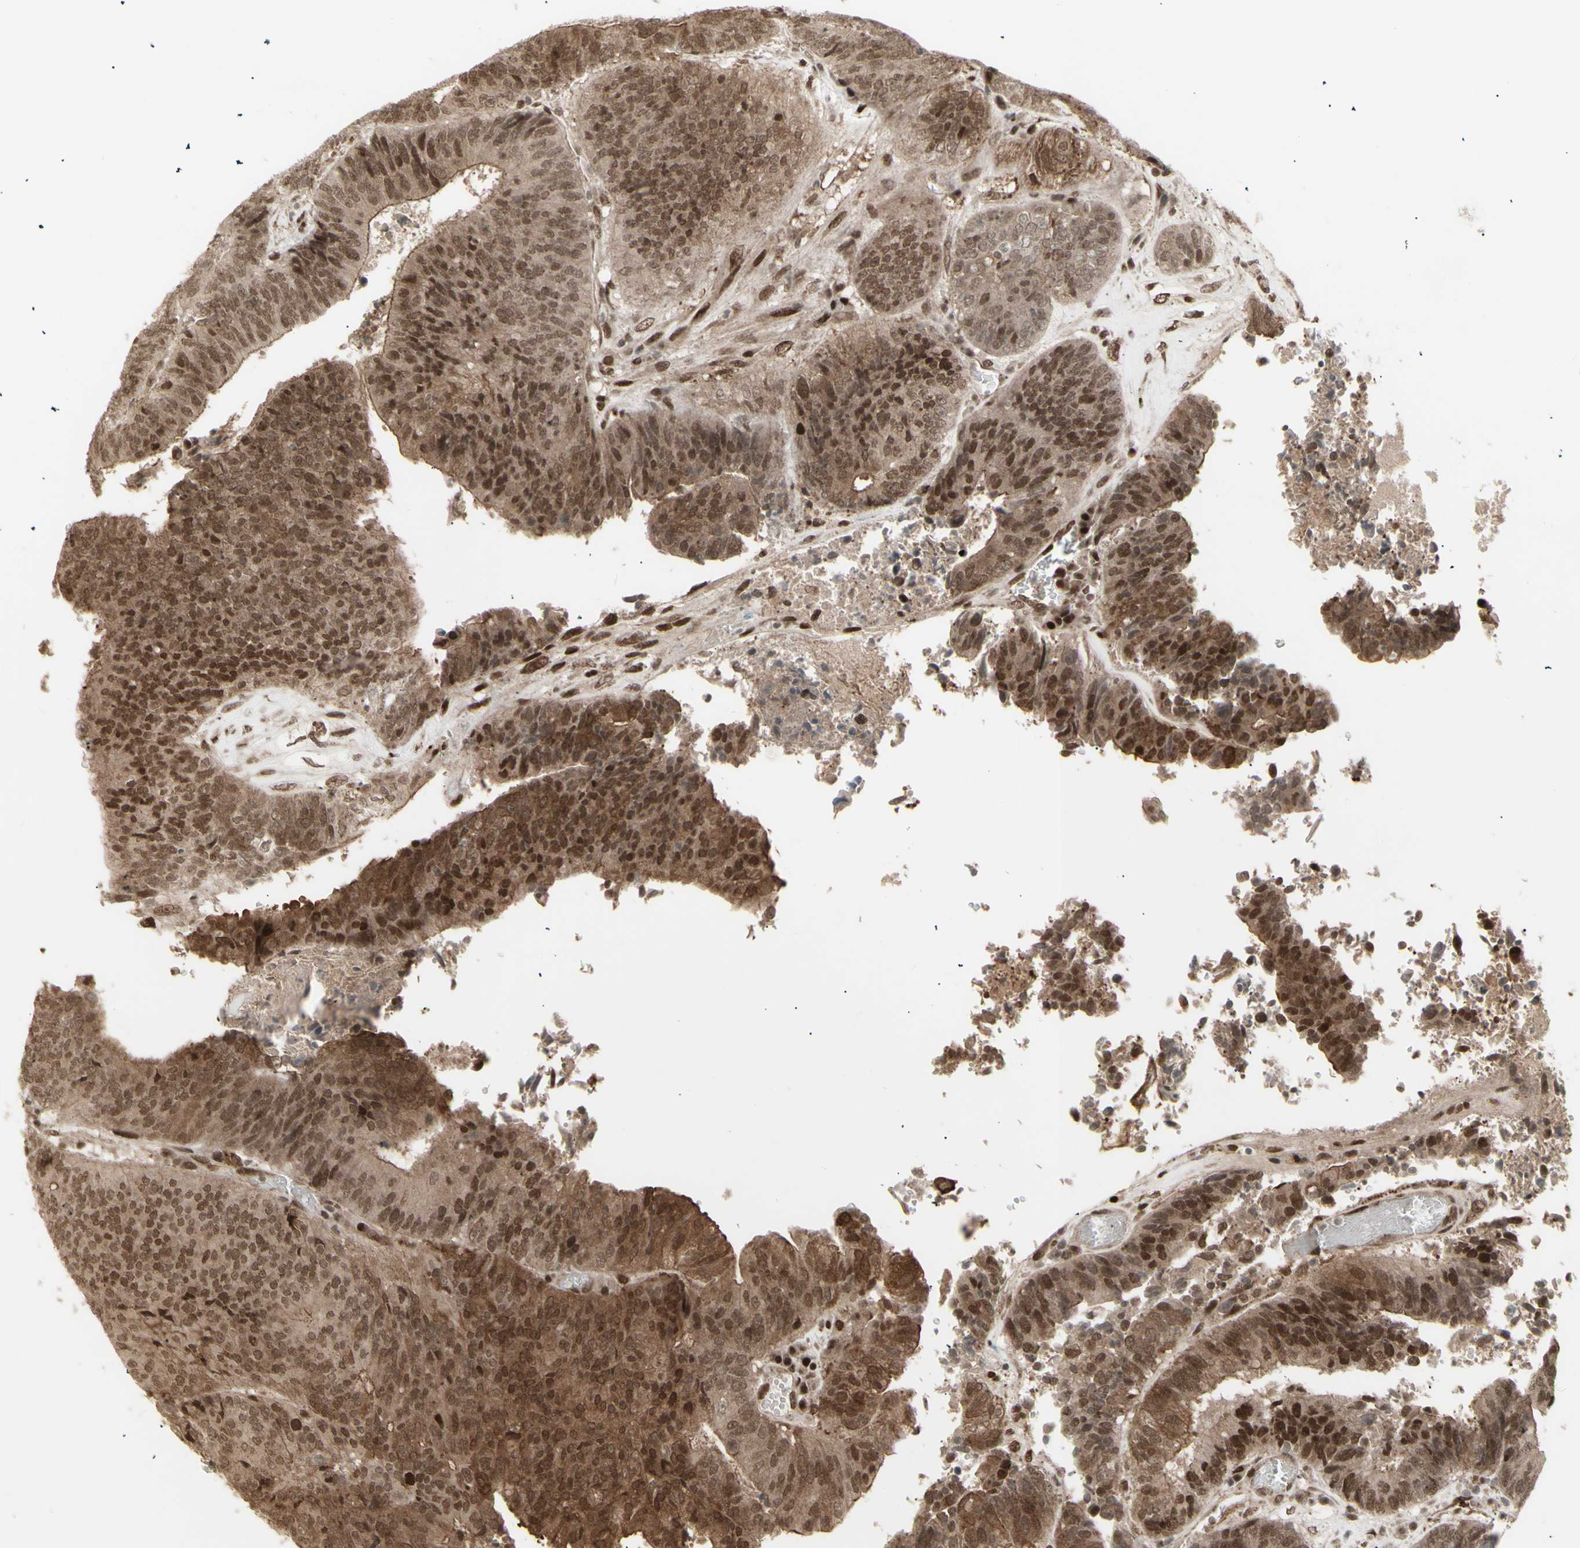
{"staining": {"intensity": "moderate", "quantity": ">75%", "location": "cytoplasmic/membranous,nuclear"}, "tissue": "colorectal cancer", "cell_type": "Tumor cells", "image_type": "cancer", "snomed": [{"axis": "morphology", "description": "Adenocarcinoma, NOS"}, {"axis": "topography", "description": "Rectum"}], "caption": "Immunohistochemistry of colorectal cancer (adenocarcinoma) reveals medium levels of moderate cytoplasmic/membranous and nuclear expression in about >75% of tumor cells.", "gene": "CBX1", "patient": {"sex": "male", "age": 72}}